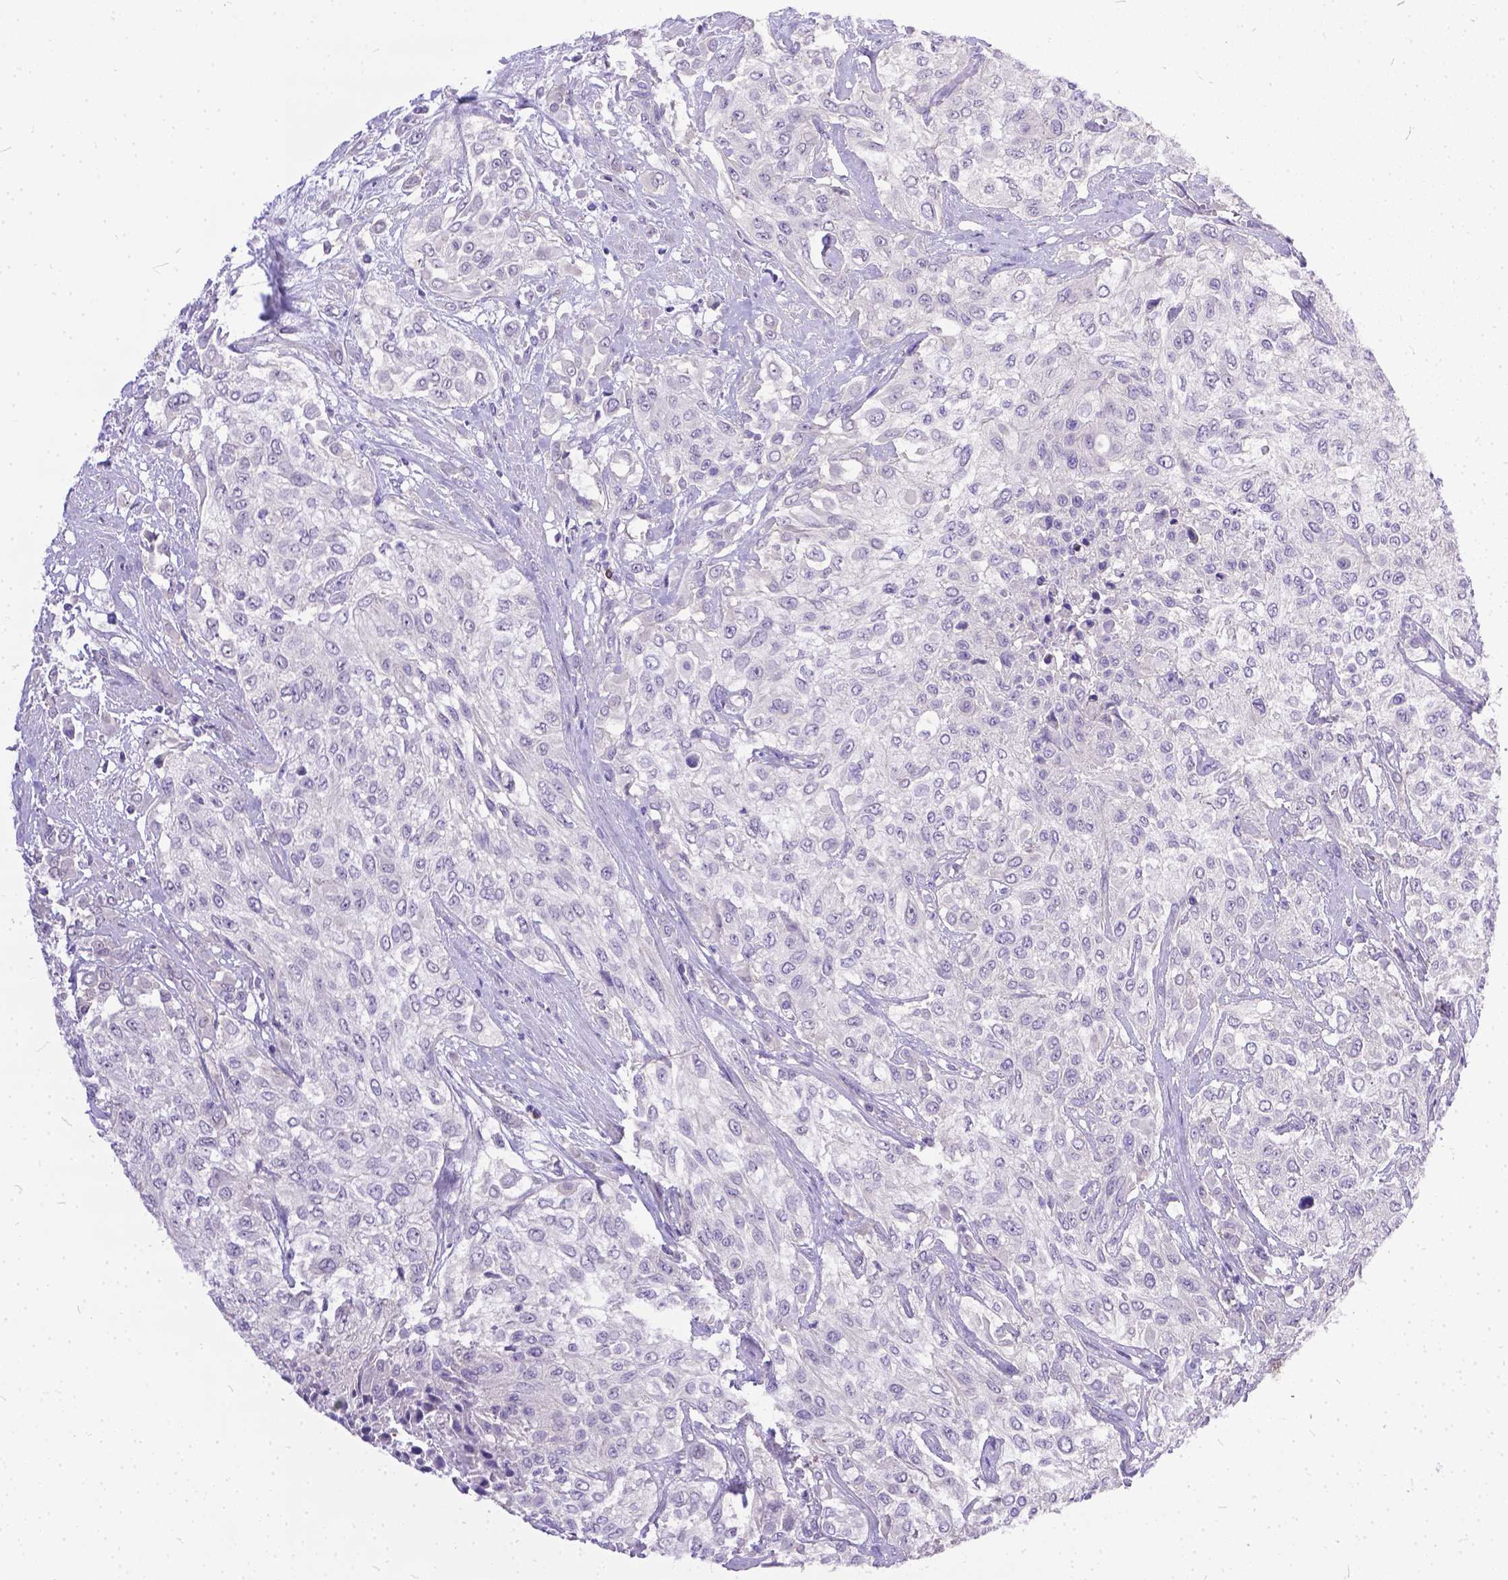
{"staining": {"intensity": "negative", "quantity": "none", "location": "none"}, "tissue": "urothelial cancer", "cell_type": "Tumor cells", "image_type": "cancer", "snomed": [{"axis": "morphology", "description": "Urothelial carcinoma, High grade"}, {"axis": "topography", "description": "Urinary bladder"}], "caption": "Immunohistochemical staining of human urothelial cancer shows no significant staining in tumor cells.", "gene": "DLEC1", "patient": {"sex": "male", "age": 57}}